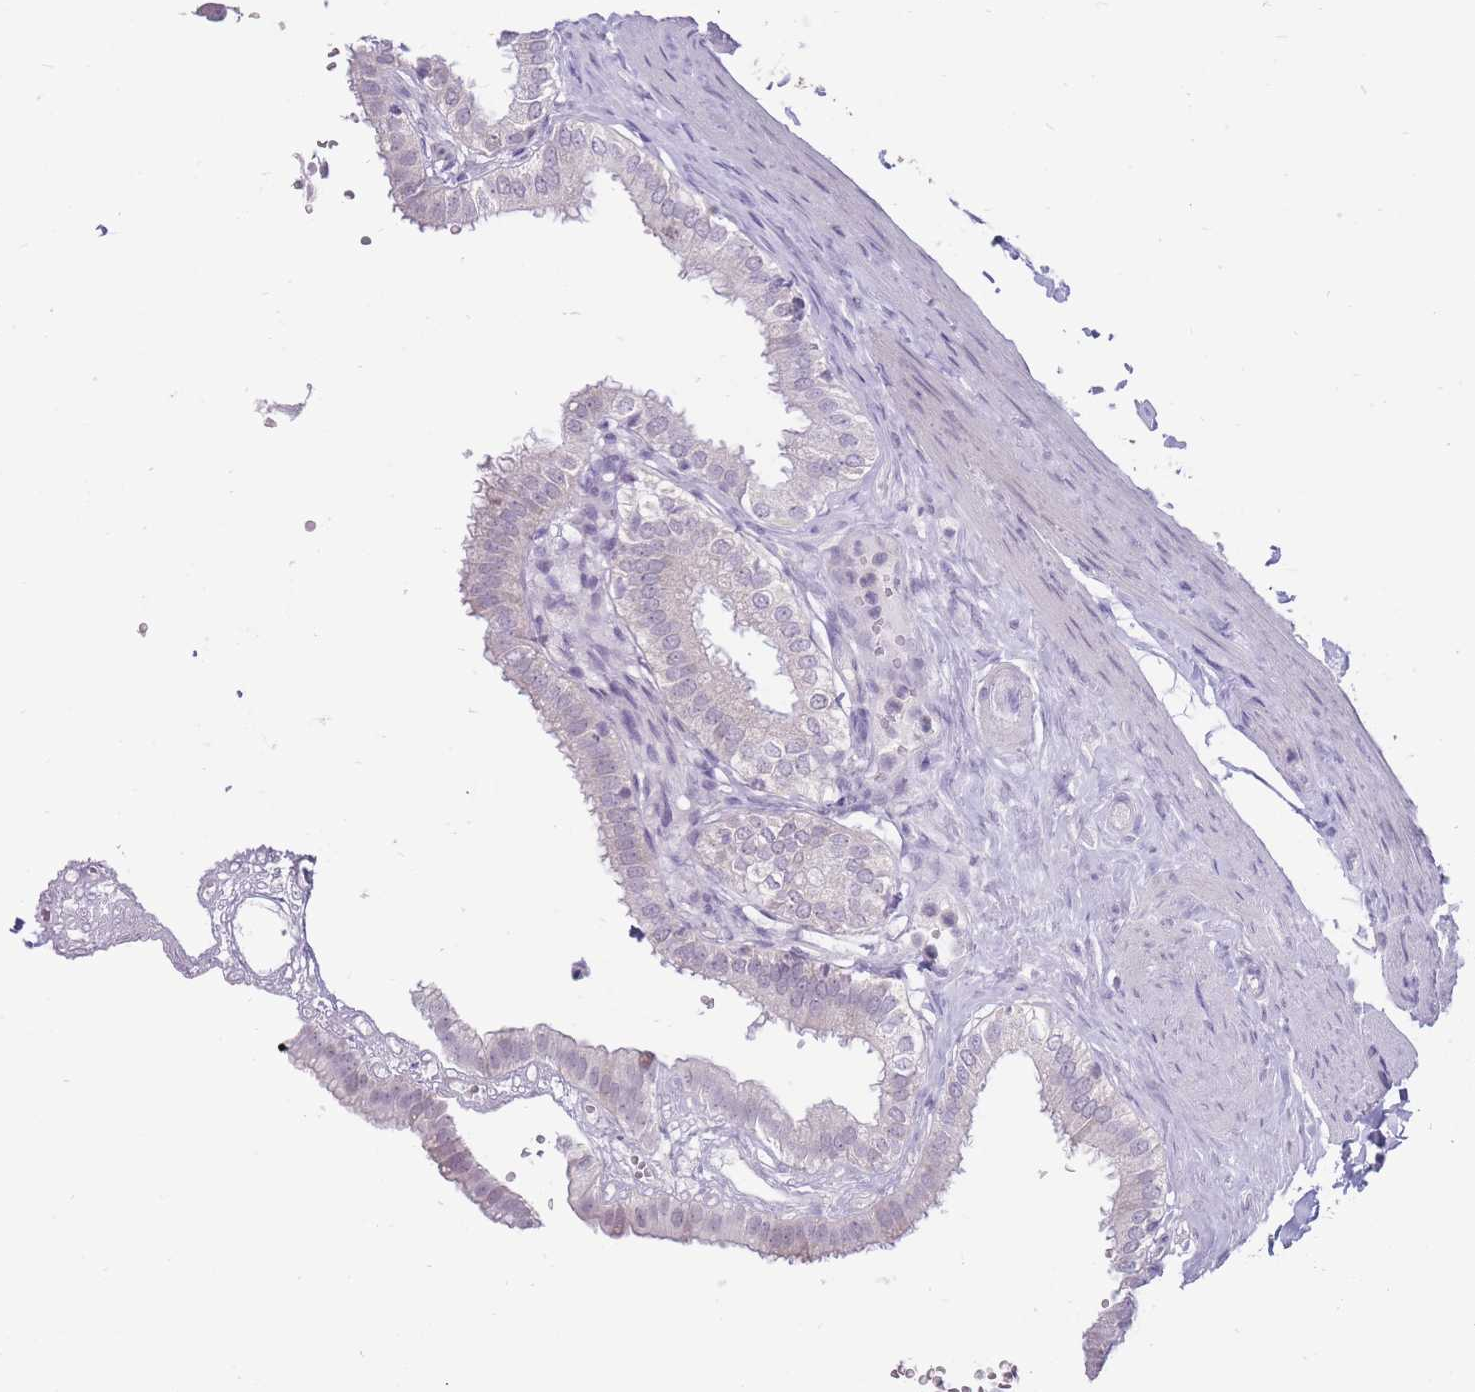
{"staining": {"intensity": "weak", "quantity": "<25%", "location": "cytoplasmic/membranous,nuclear"}, "tissue": "gallbladder", "cell_type": "Glandular cells", "image_type": "normal", "snomed": [{"axis": "morphology", "description": "Normal tissue, NOS"}, {"axis": "topography", "description": "Gallbladder"}], "caption": "The histopathology image shows no significant staining in glandular cells of gallbladder. (Immunohistochemistry, brightfield microscopy, high magnification).", "gene": "ERICH4", "patient": {"sex": "female", "age": 61}}